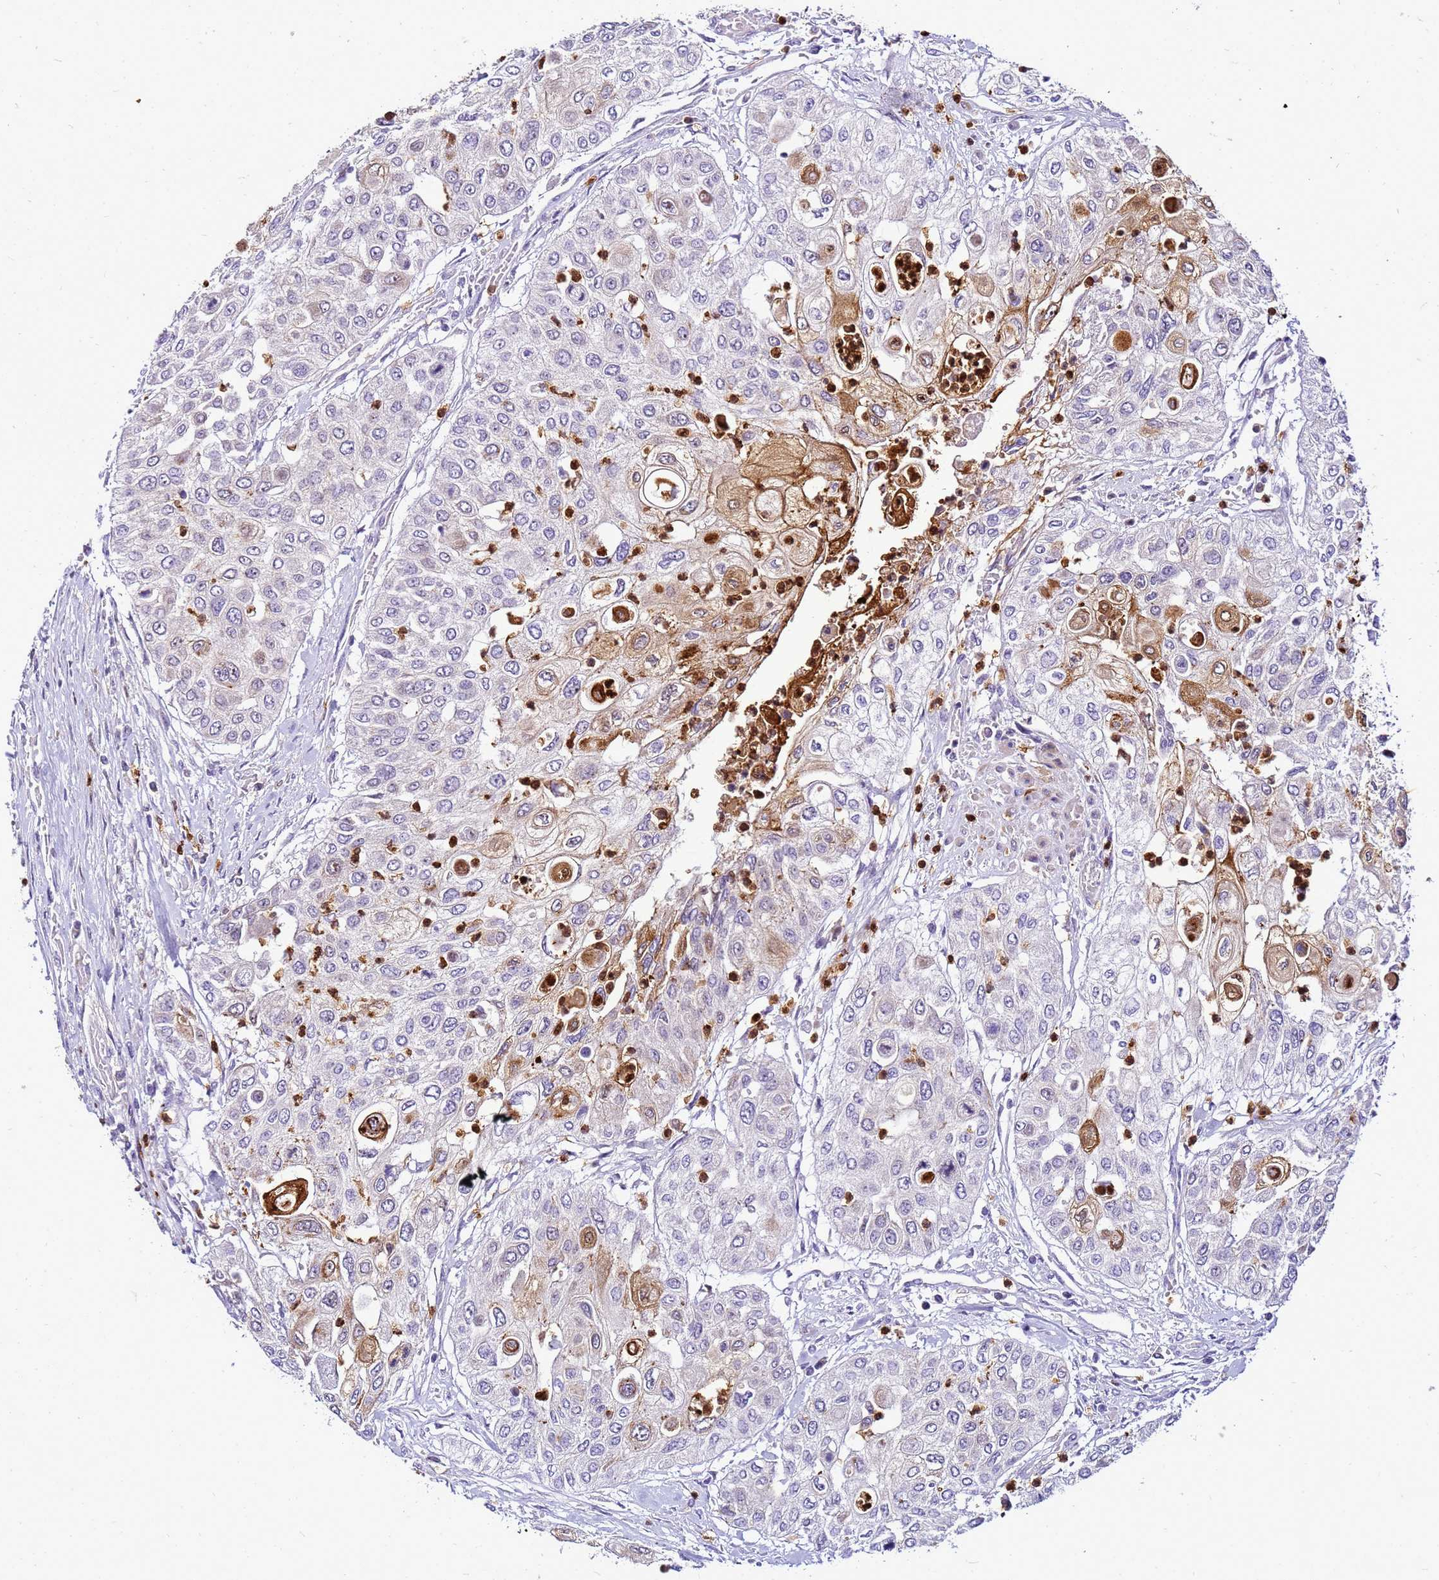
{"staining": {"intensity": "moderate", "quantity": "<25%", "location": "cytoplasmic/membranous"}, "tissue": "urothelial cancer", "cell_type": "Tumor cells", "image_type": "cancer", "snomed": [{"axis": "morphology", "description": "Urothelial carcinoma, High grade"}, {"axis": "topography", "description": "Urinary bladder"}], "caption": "A high-resolution histopathology image shows immunohistochemistry (IHC) staining of high-grade urothelial carcinoma, which displays moderate cytoplasmic/membranous staining in about <25% of tumor cells. Using DAB (brown) and hematoxylin (blue) stains, captured at high magnification using brightfield microscopy.", "gene": "VPS4B", "patient": {"sex": "female", "age": 79}}